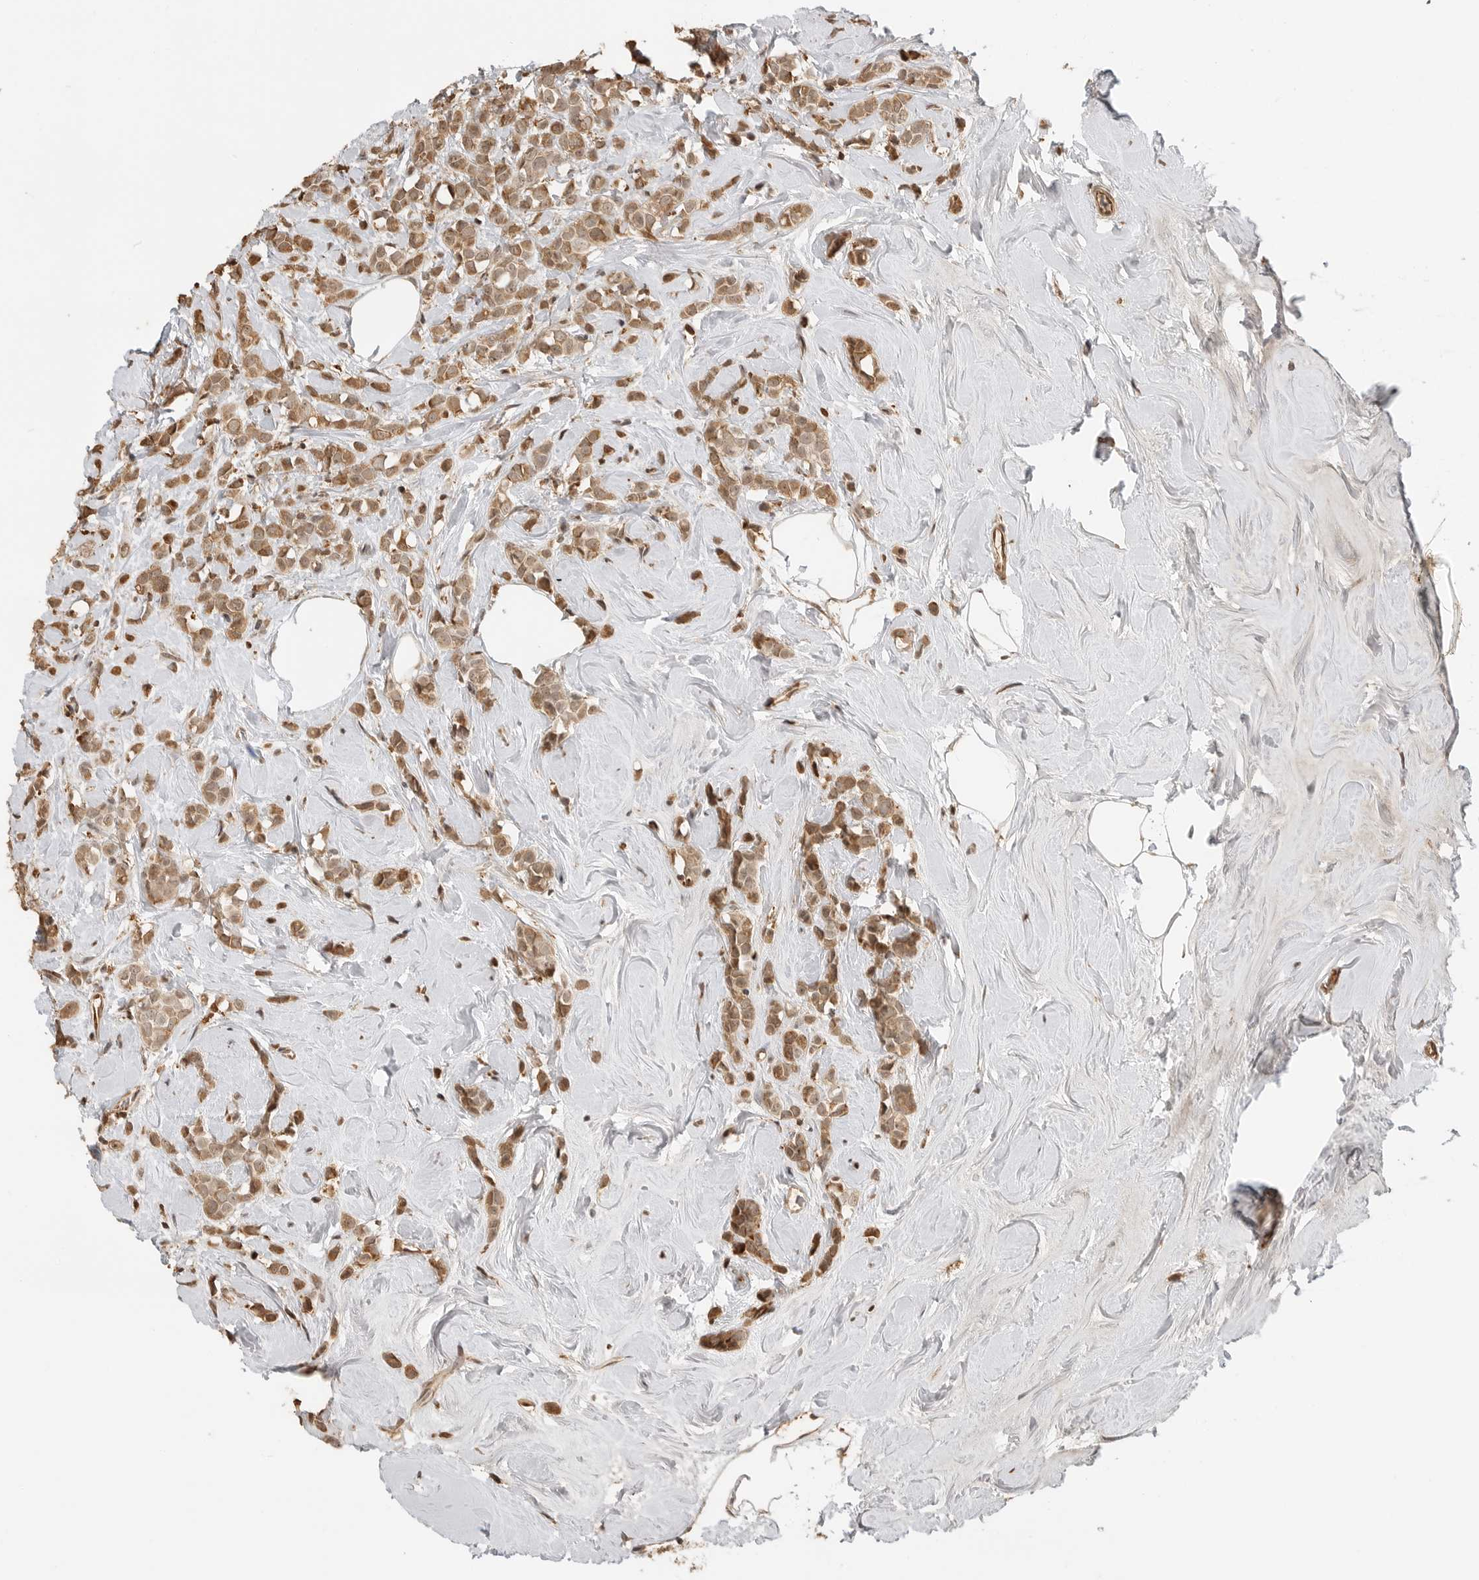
{"staining": {"intensity": "moderate", "quantity": ">75%", "location": "cytoplasmic/membranous,nuclear"}, "tissue": "breast cancer", "cell_type": "Tumor cells", "image_type": "cancer", "snomed": [{"axis": "morphology", "description": "Lobular carcinoma"}, {"axis": "topography", "description": "Breast"}], "caption": "A micrograph of lobular carcinoma (breast) stained for a protein shows moderate cytoplasmic/membranous and nuclear brown staining in tumor cells.", "gene": "BMP2K", "patient": {"sex": "female", "age": 47}}